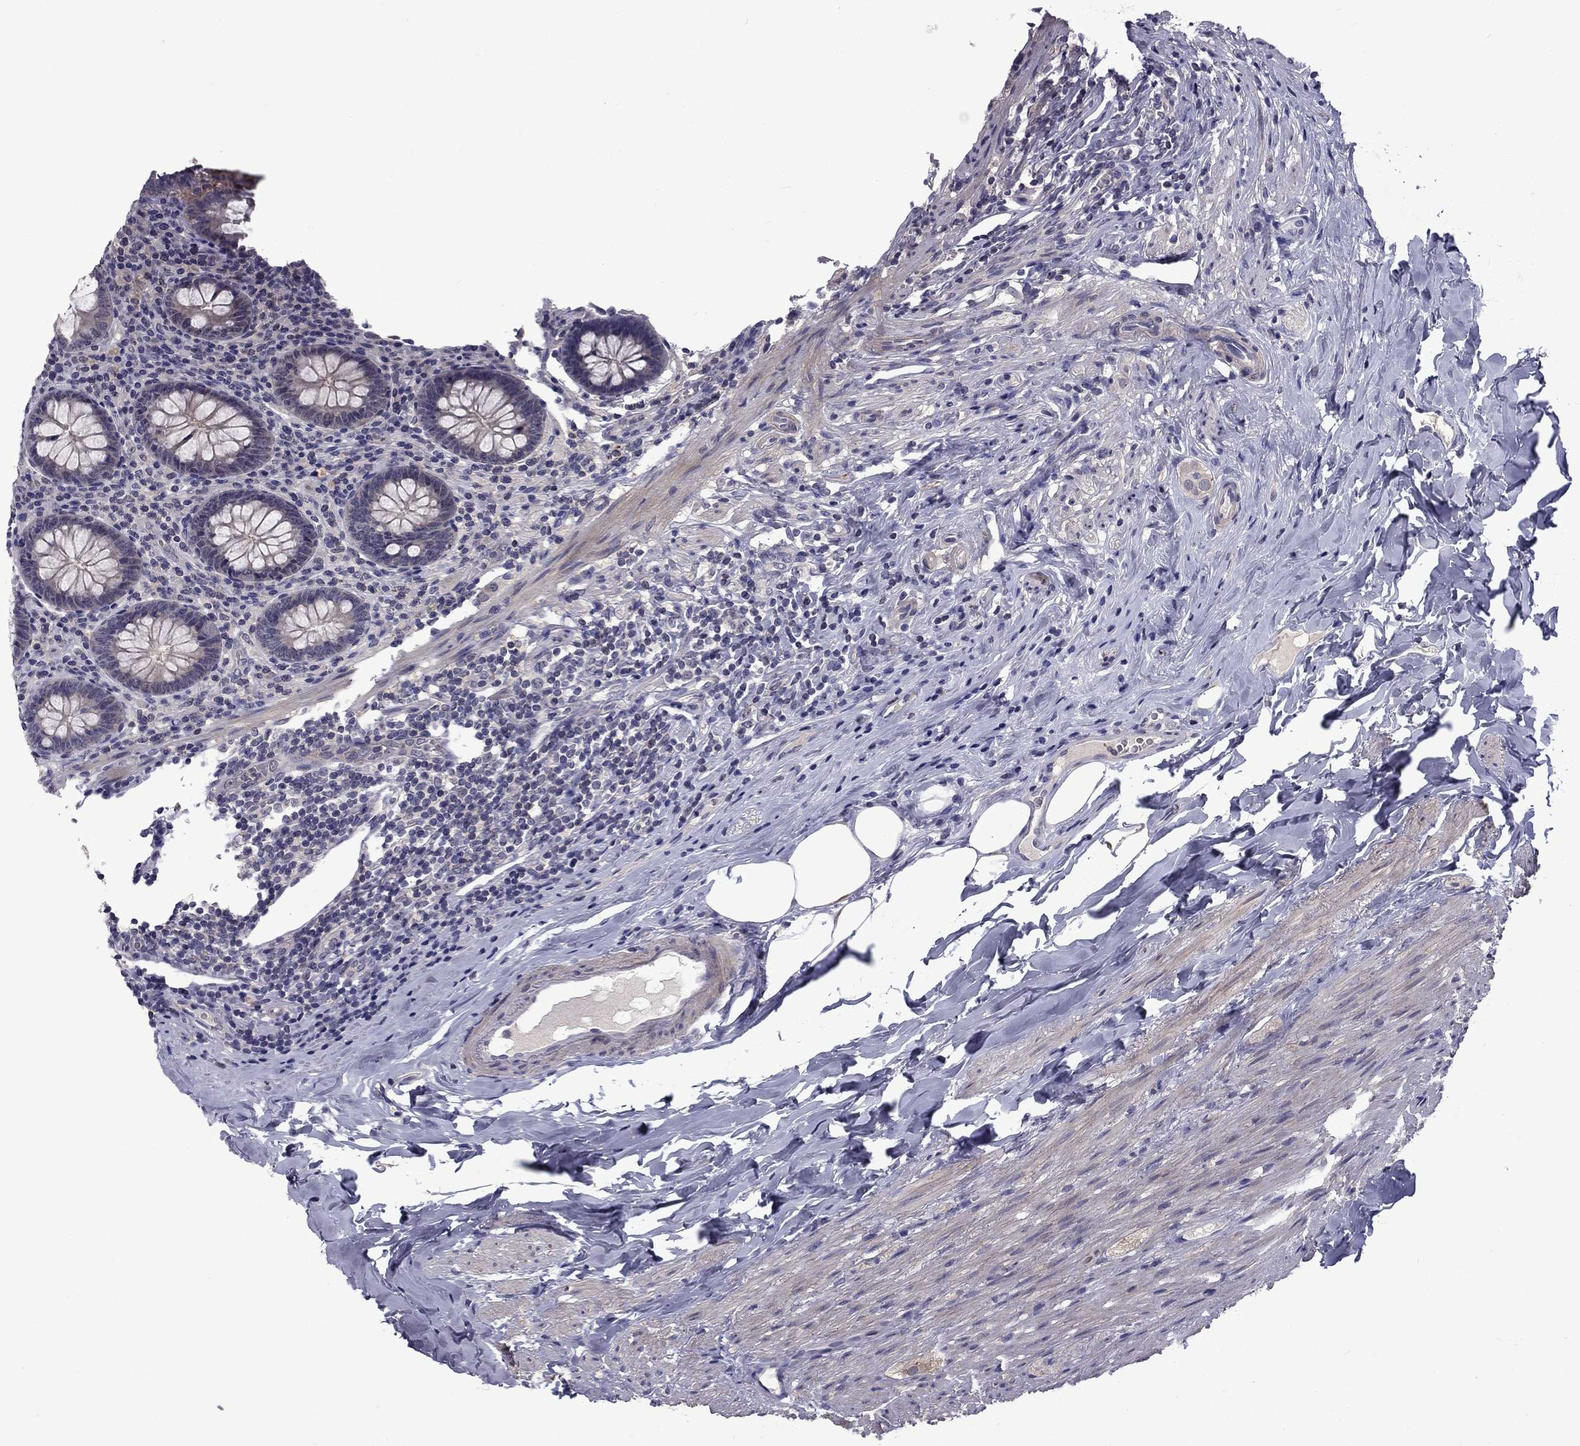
{"staining": {"intensity": "negative", "quantity": "none", "location": "none"}, "tissue": "appendix", "cell_type": "Glandular cells", "image_type": "normal", "snomed": [{"axis": "morphology", "description": "Normal tissue, NOS"}, {"axis": "topography", "description": "Appendix"}], "caption": "IHC photomicrograph of normal appendix: appendix stained with DAB shows no significant protein expression in glandular cells.", "gene": "SNTA1", "patient": {"sex": "male", "age": 47}}